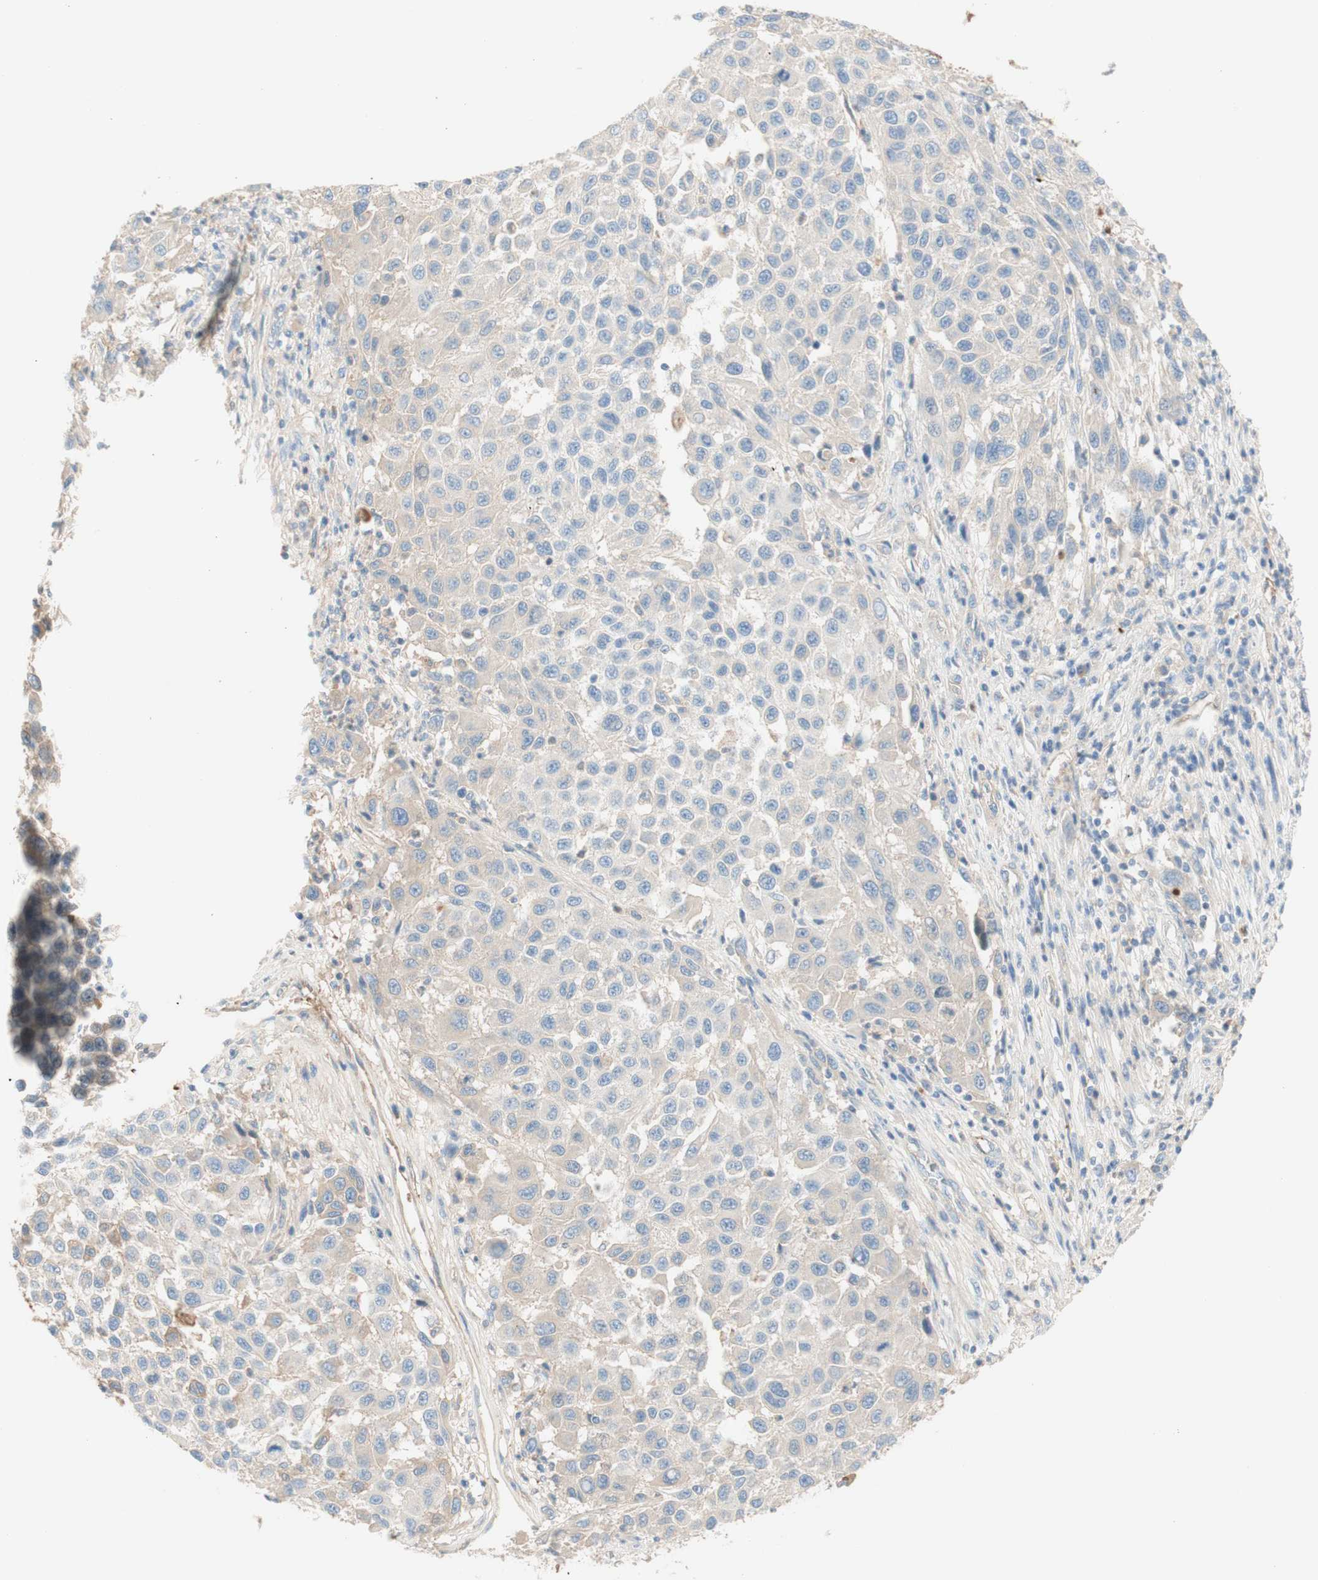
{"staining": {"intensity": "weak", "quantity": "<25%", "location": "cytoplasmic/membranous"}, "tissue": "melanoma", "cell_type": "Tumor cells", "image_type": "cancer", "snomed": [{"axis": "morphology", "description": "Malignant melanoma, Metastatic site"}, {"axis": "topography", "description": "Lymph node"}], "caption": "Immunohistochemistry (IHC) photomicrograph of melanoma stained for a protein (brown), which reveals no expression in tumor cells.", "gene": "KNG1", "patient": {"sex": "male", "age": 61}}